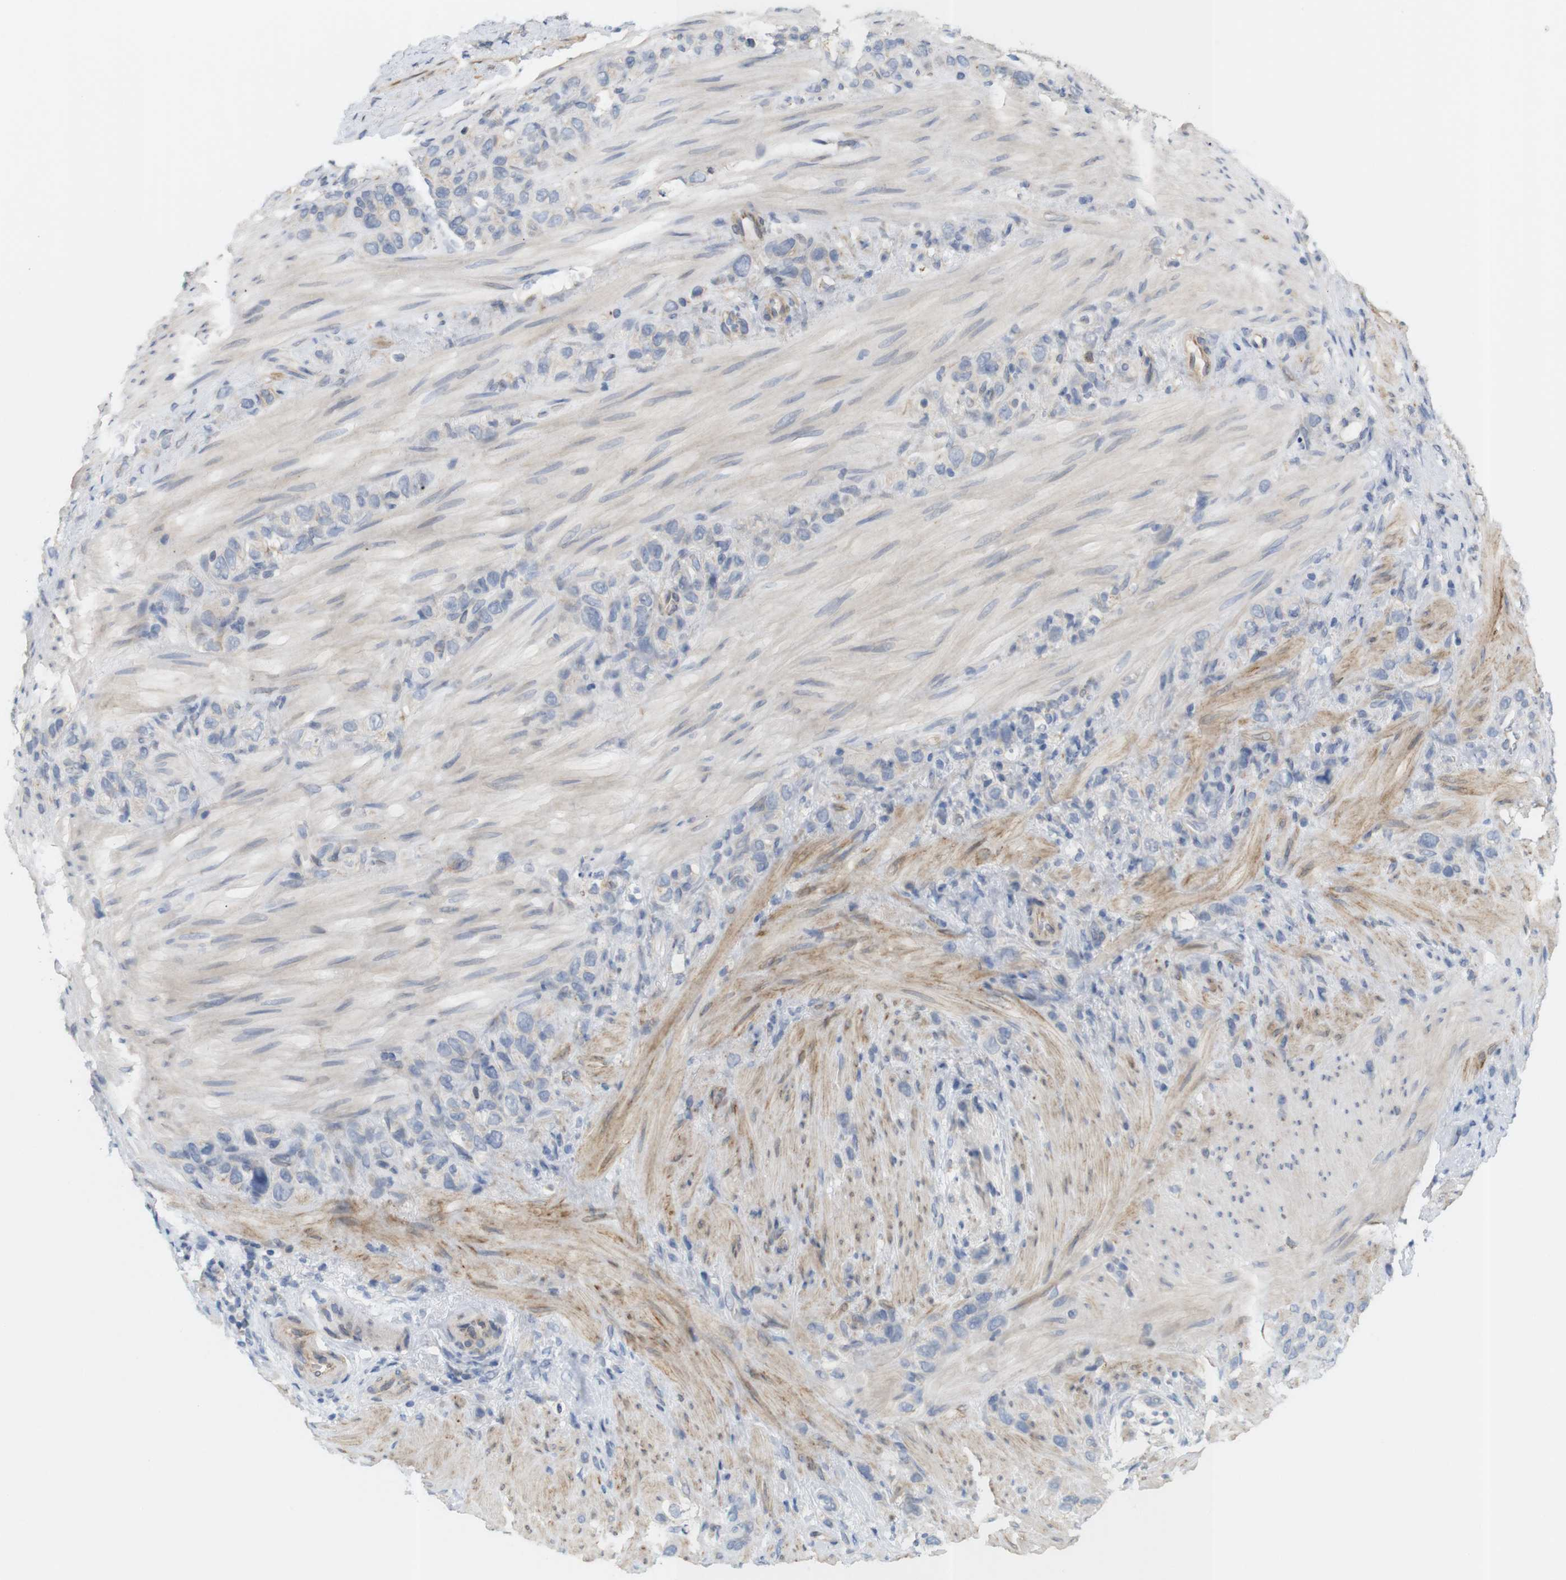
{"staining": {"intensity": "negative", "quantity": "none", "location": "none"}, "tissue": "stomach cancer", "cell_type": "Tumor cells", "image_type": "cancer", "snomed": [{"axis": "morphology", "description": "Adenocarcinoma, NOS"}, {"axis": "morphology", "description": "Adenocarcinoma, High grade"}, {"axis": "topography", "description": "Stomach, upper"}, {"axis": "topography", "description": "Stomach, lower"}], "caption": "Immunohistochemistry histopathology image of adenocarcinoma (stomach) stained for a protein (brown), which displays no positivity in tumor cells.", "gene": "ITPR1", "patient": {"sex": "female", "age": 65}}